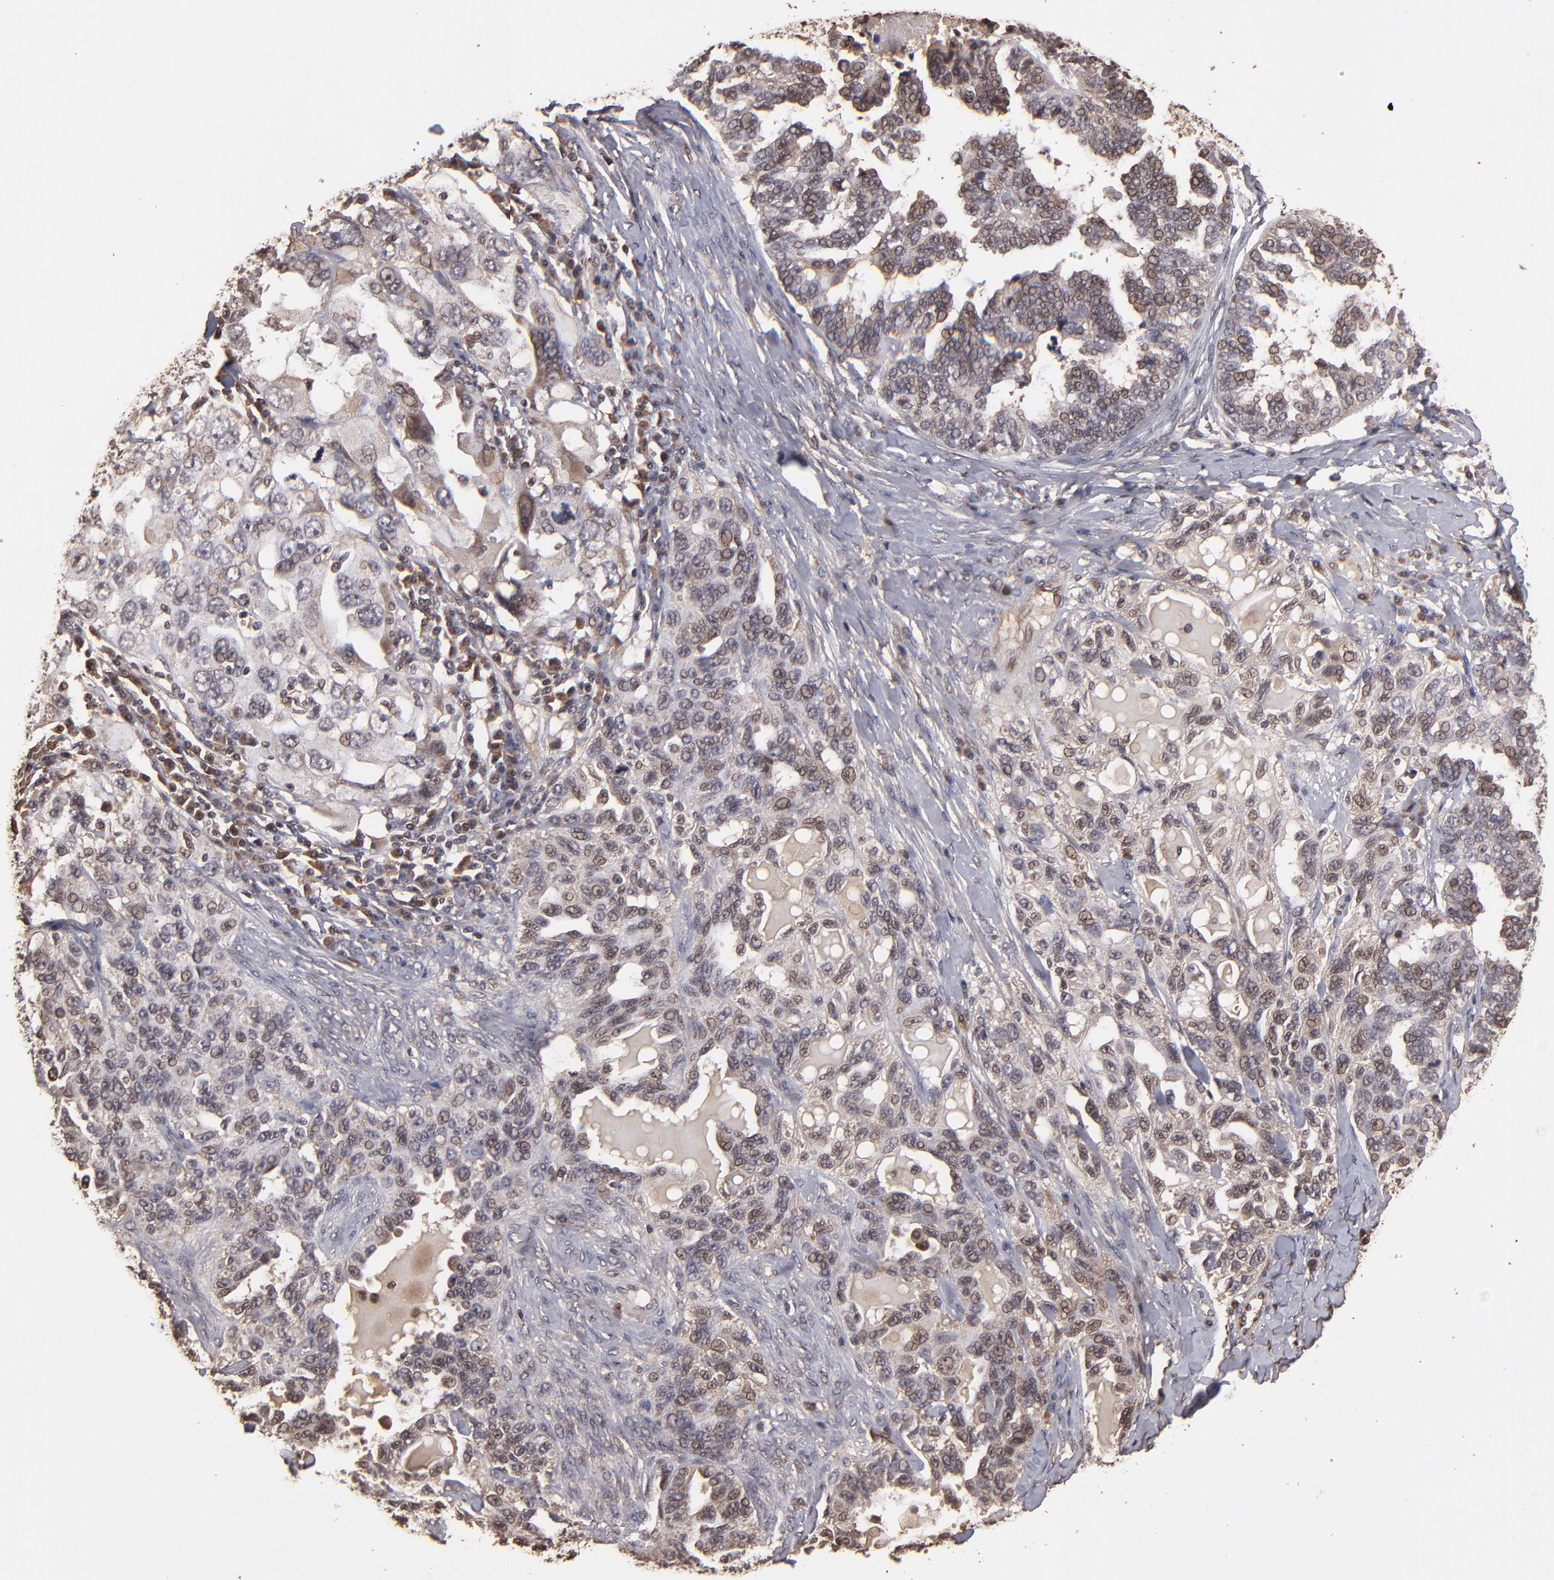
{"staining": {"intensity": "weak", "quantity": "25%-75%", "location": "cytoplasmic/membranous"}, "tissue": "ovarian cancer", "cell_type": "Tumor cells", "image_type": "cancer", "snomed": [{"axis": "morphology", "description": "Cystadenocarcinoma, serous, NOS"}, {"axis": "topography", "description": "Ovary"}], "caption": "The micrograph demonstrates immunohistochemical staining of ovarian cancer. There is weak cytoplasmic/membranous staining is present in approximately 25%-75% of tumor cells.", "gene": "NFE2L2", "patient": {"sex": "female", "age": 82}}